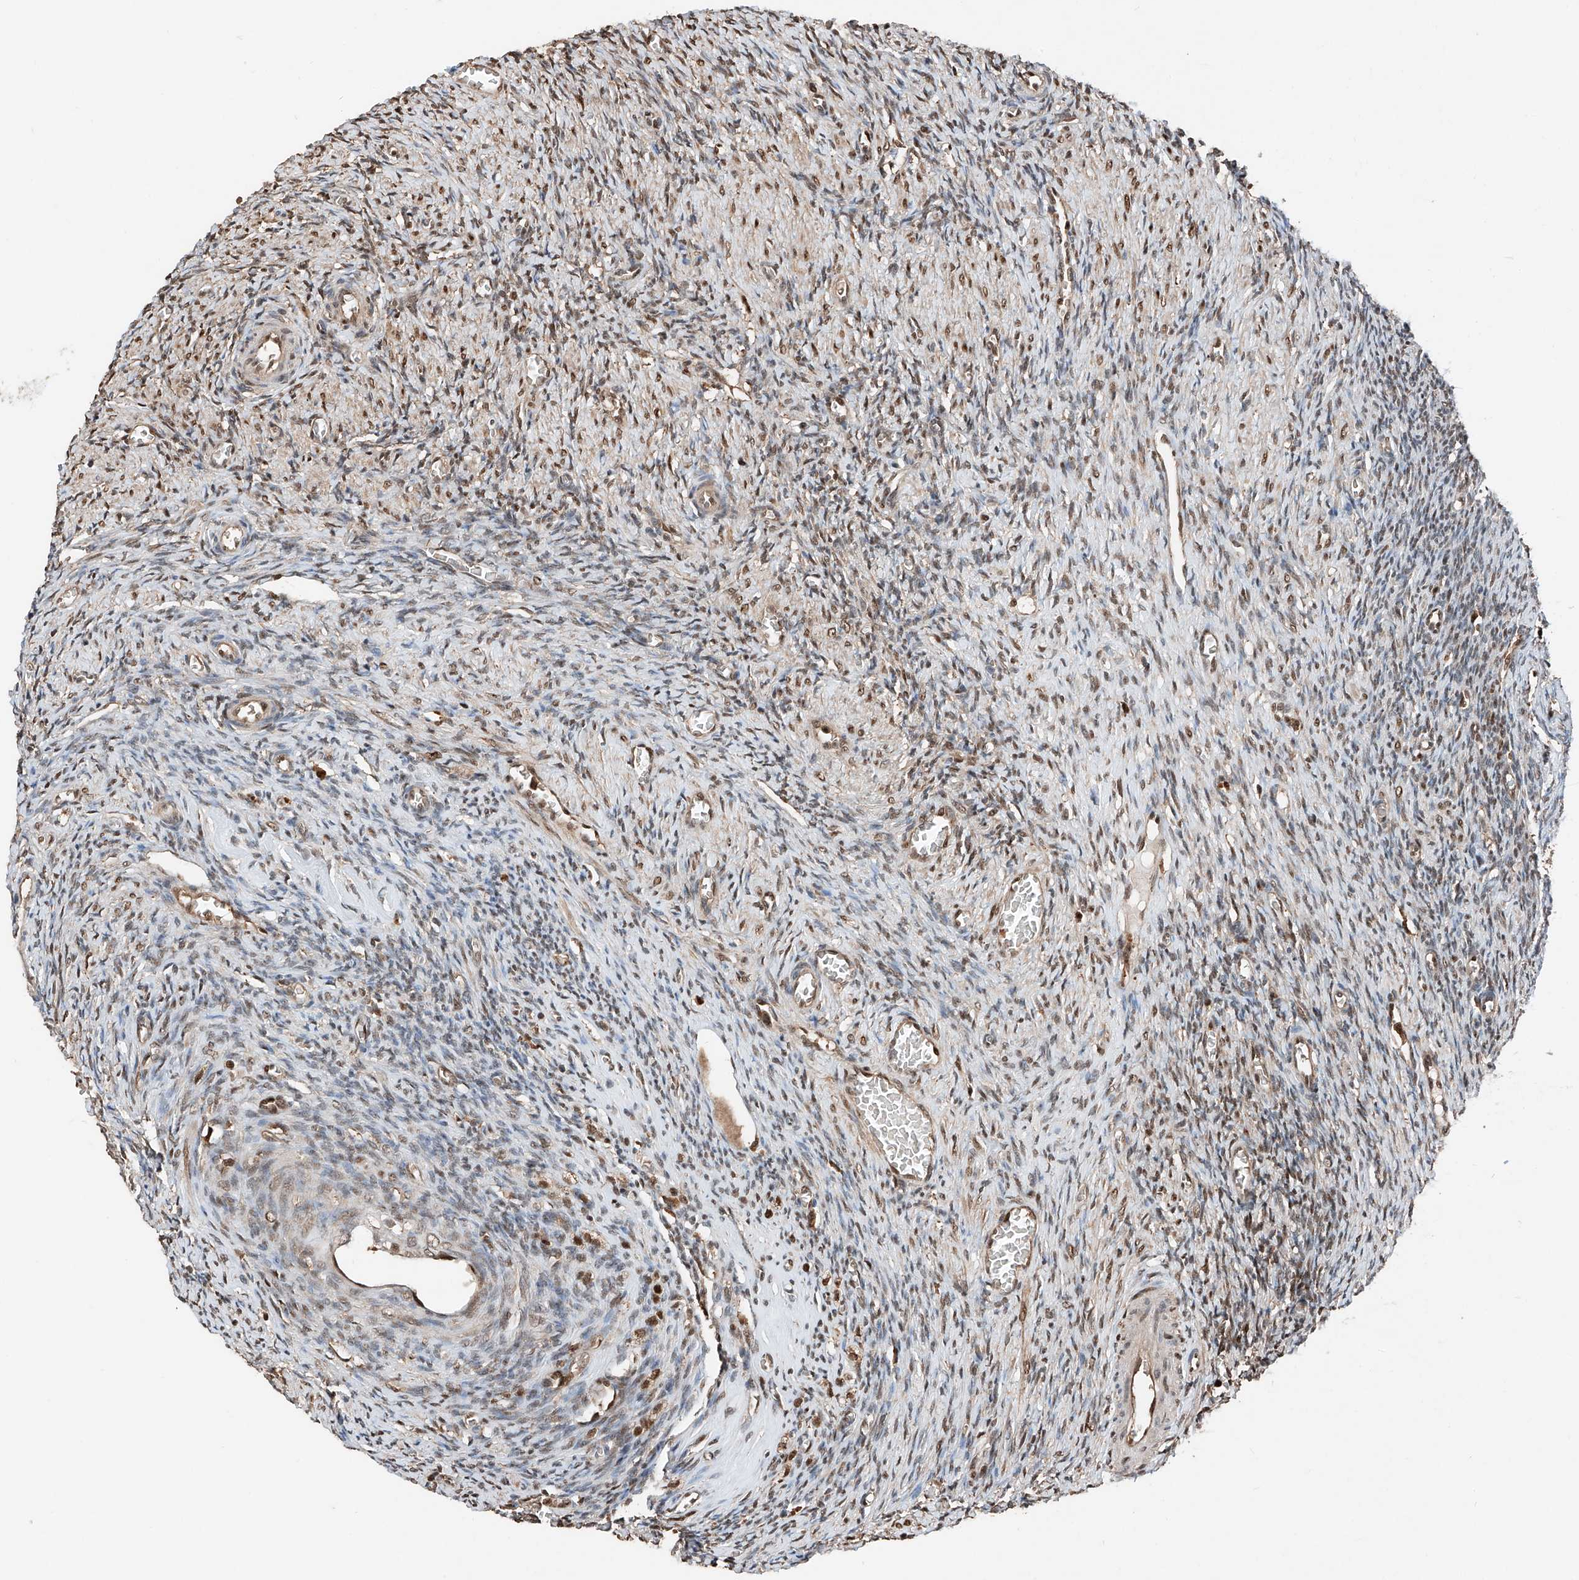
{"staining": {"intensity": "moderate", "quantity": ">75%", "location": "nuclear"}, "tissue": "ovary", "cell_type": "Ovarian stroma cells", "image_type": "normal", "snomed": [{"axis": "morphology", "description": "Normal tissue, NOS"}, {"axis": "topography", "description": "Ovary"}], "caption": "A histopathology image of ovary stained for a protein reveals moderate nuclear brown staining in ovarian stroma cells. (DAB (3,3'-diaminobenzidine) IHC, brown staining for protein, blue staining for nuclei).", "gene": "RMND1", "patient": {"sex": "female", "age": 27}}